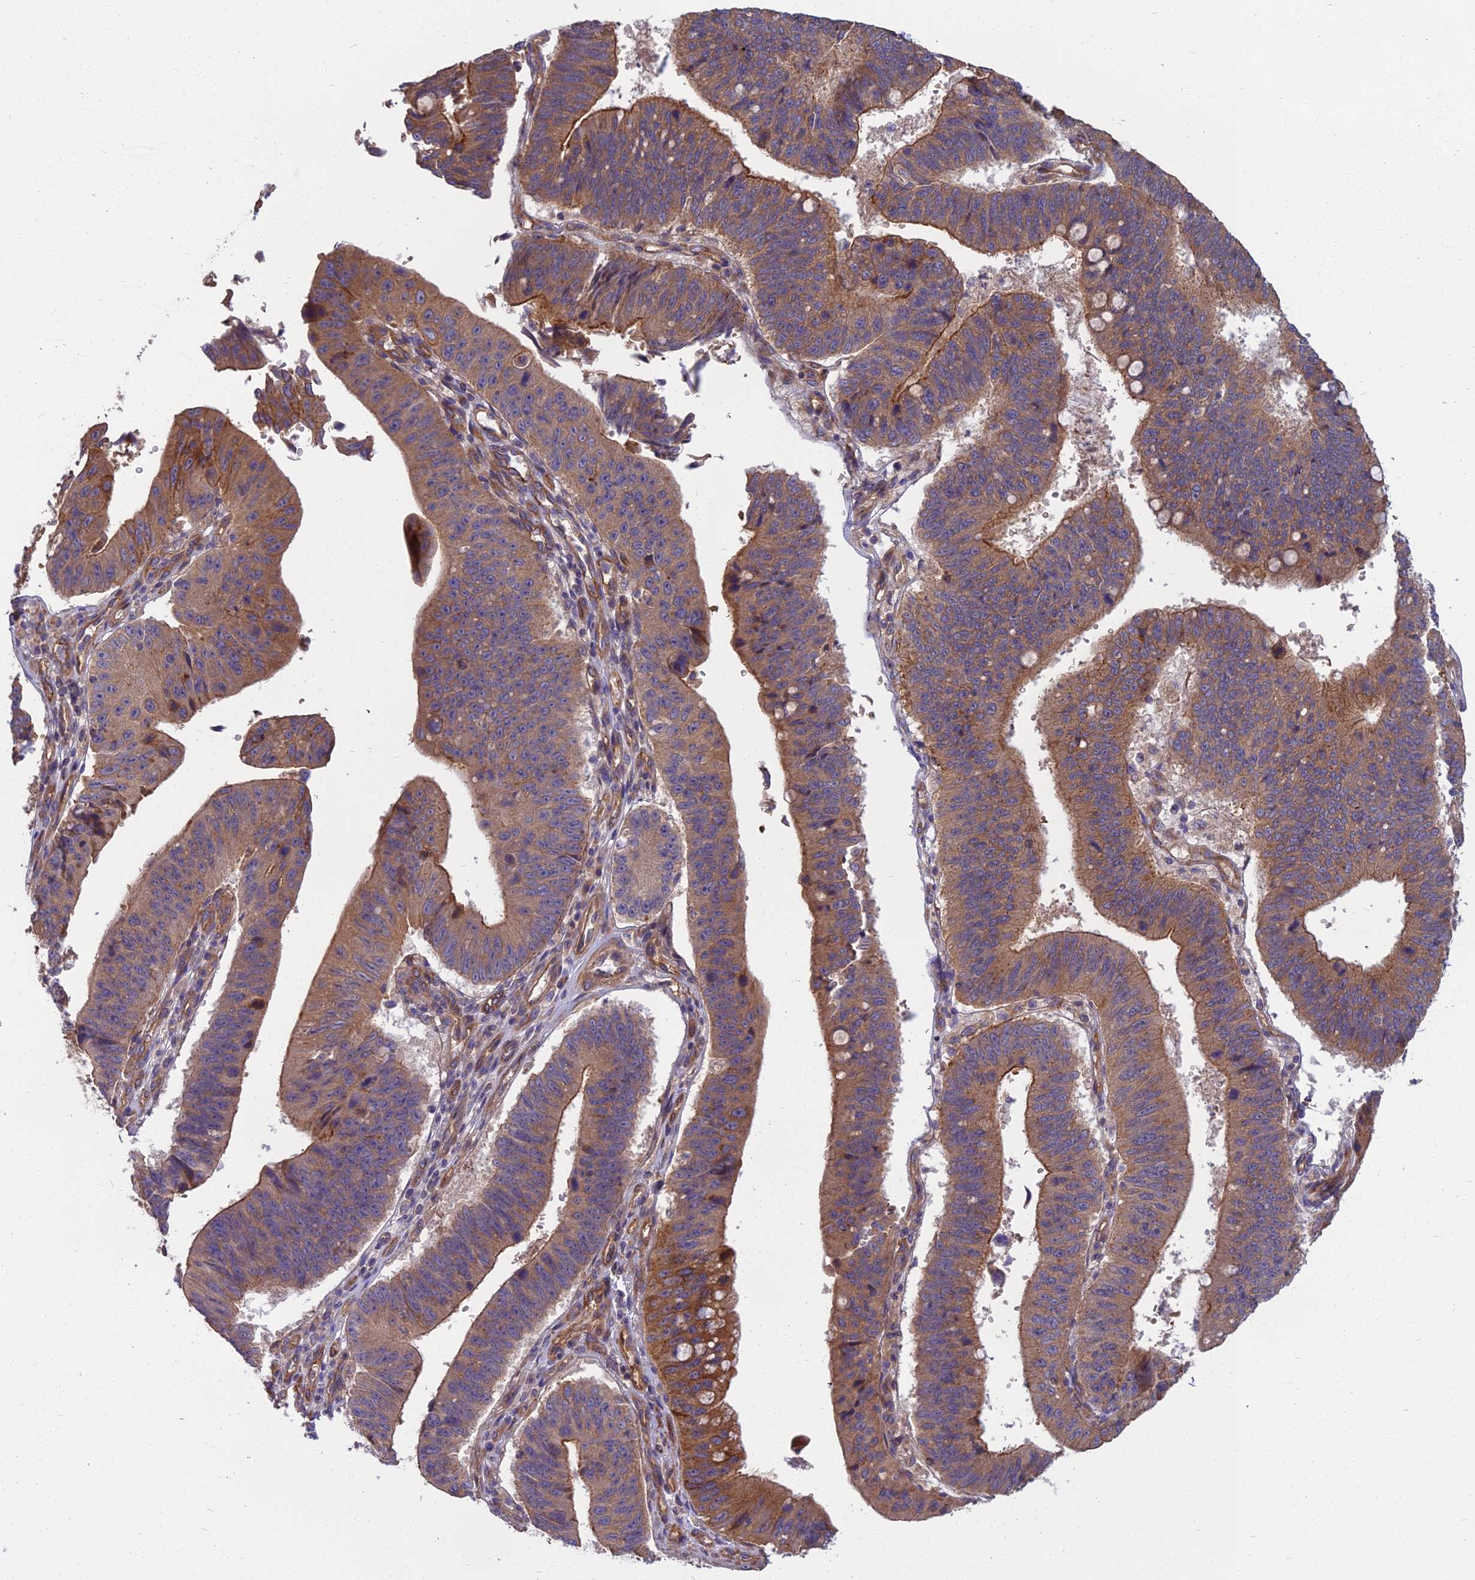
{"staining": {"intensity": "moderate", "quantity": ">75%", "location": "cytoplasmic/membranous"}, "tissue": "stomach cancer", "cell_type": "Tumor cells", "image_type": "cancer", "snomed": [{"axis": "morphology", "description": "Adenocarcinoma, NOS"}, {"axis": "topography", "description": "Stomach"}], "caption": "IHC staining of adenocarcinoma (stomach), which displays medium levels of moderate cytoplasmic/membranous positivity in about >75% of tumor cells indicating moderate cytoplasmic/membranous protein positivity. The staining was performed using DAB (3,3'-diaminobenzidine) (brown) for protein detection and nuclei were counterstained in hematoxylin (blue).", "gene": "WDR24", "patient": {"sex": "male", "age": 59}}